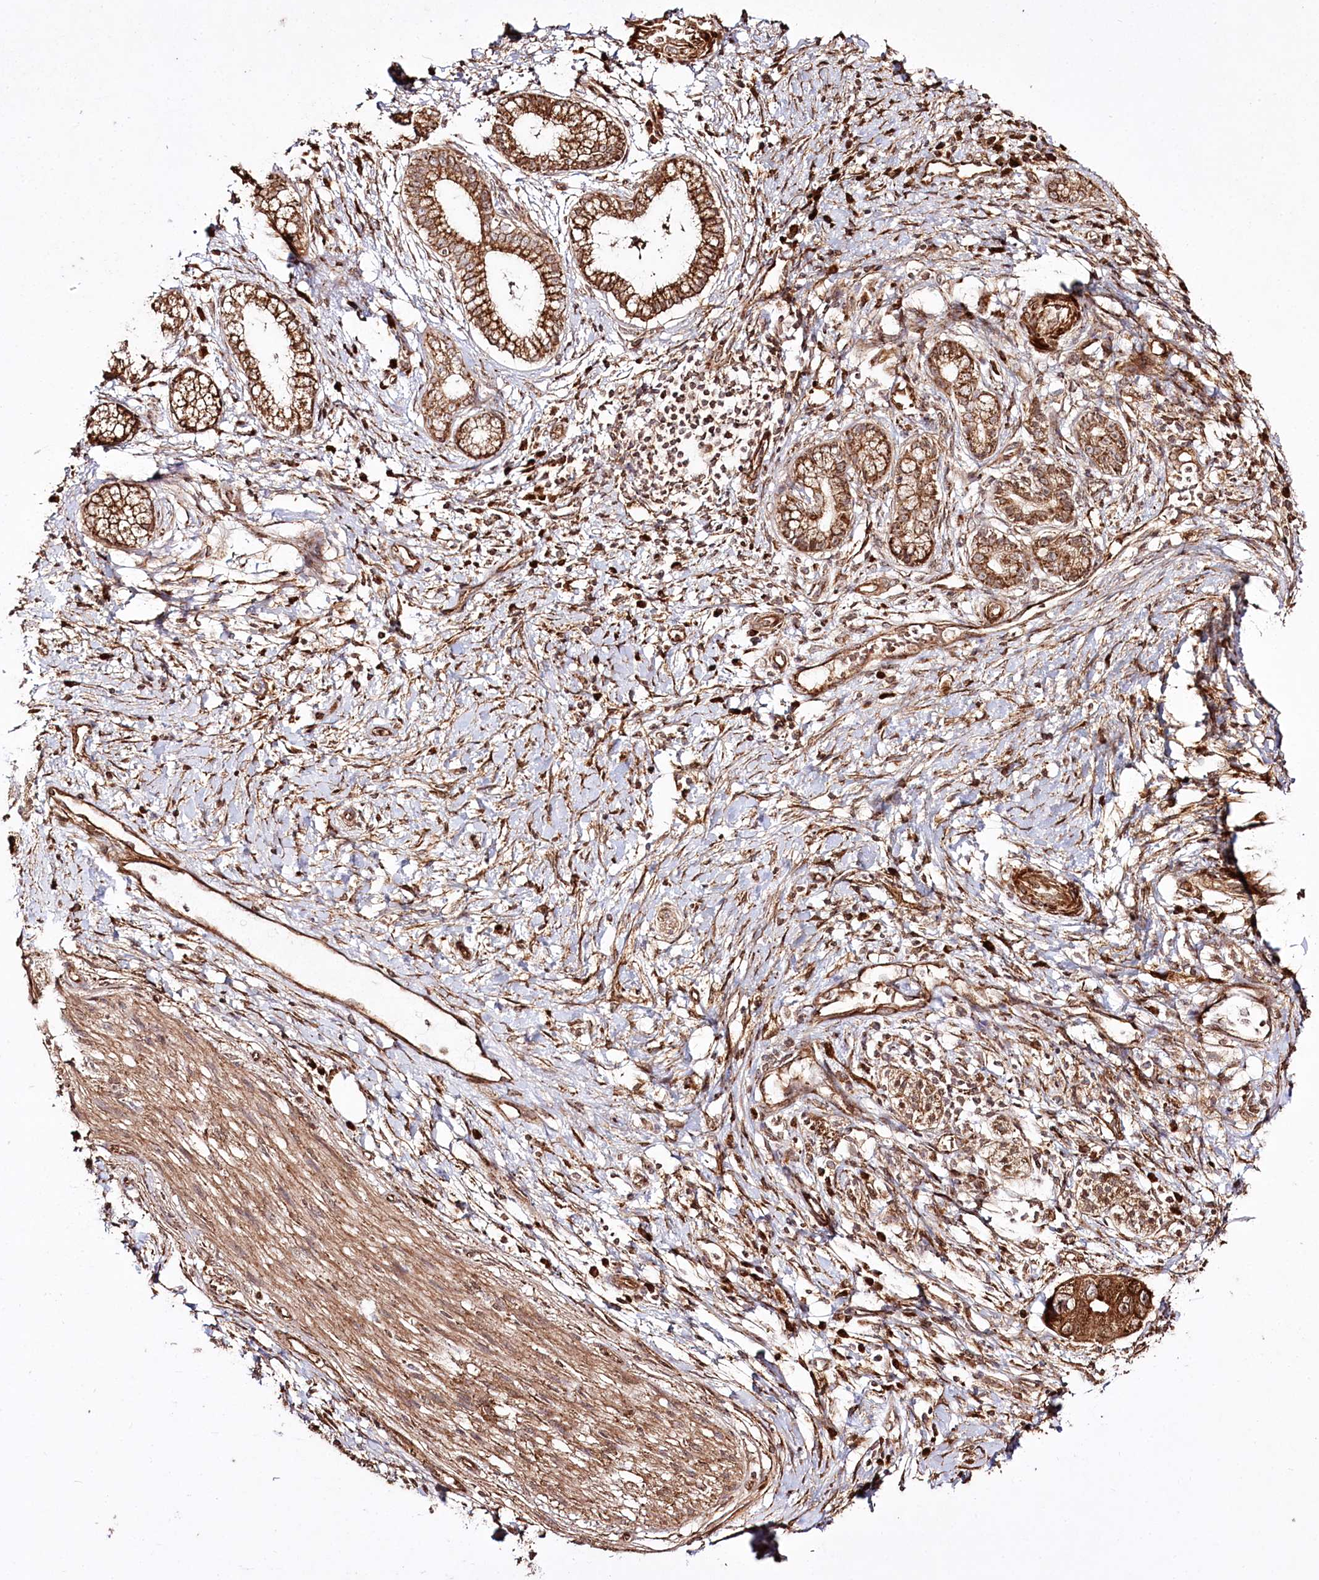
{"staining": {"intensity": "moderate", "quantity": ">75%", "location": "cytoplasmic/membranous"}, "tissue": "pancreatic cancer", "cell_type": "Tumor cells", "image_type": "cancer", "snomed": [{"axis": "morphology", "description": "Adenocarcinoma, NOS"}, {"axis": "topography", "description": "Pancreas"}], "caption": "A brown stain labels moderate cytoplasmic/membranous expression of a protein in adenocarcinoma (pancreatic) tumor cells. Using DAB (brown) and hematoxylin (blue) stains, captured at high magnification using brightfield microscopy.", "gene": "REXO2", "patient": {"sex": "male", "age": 68}}